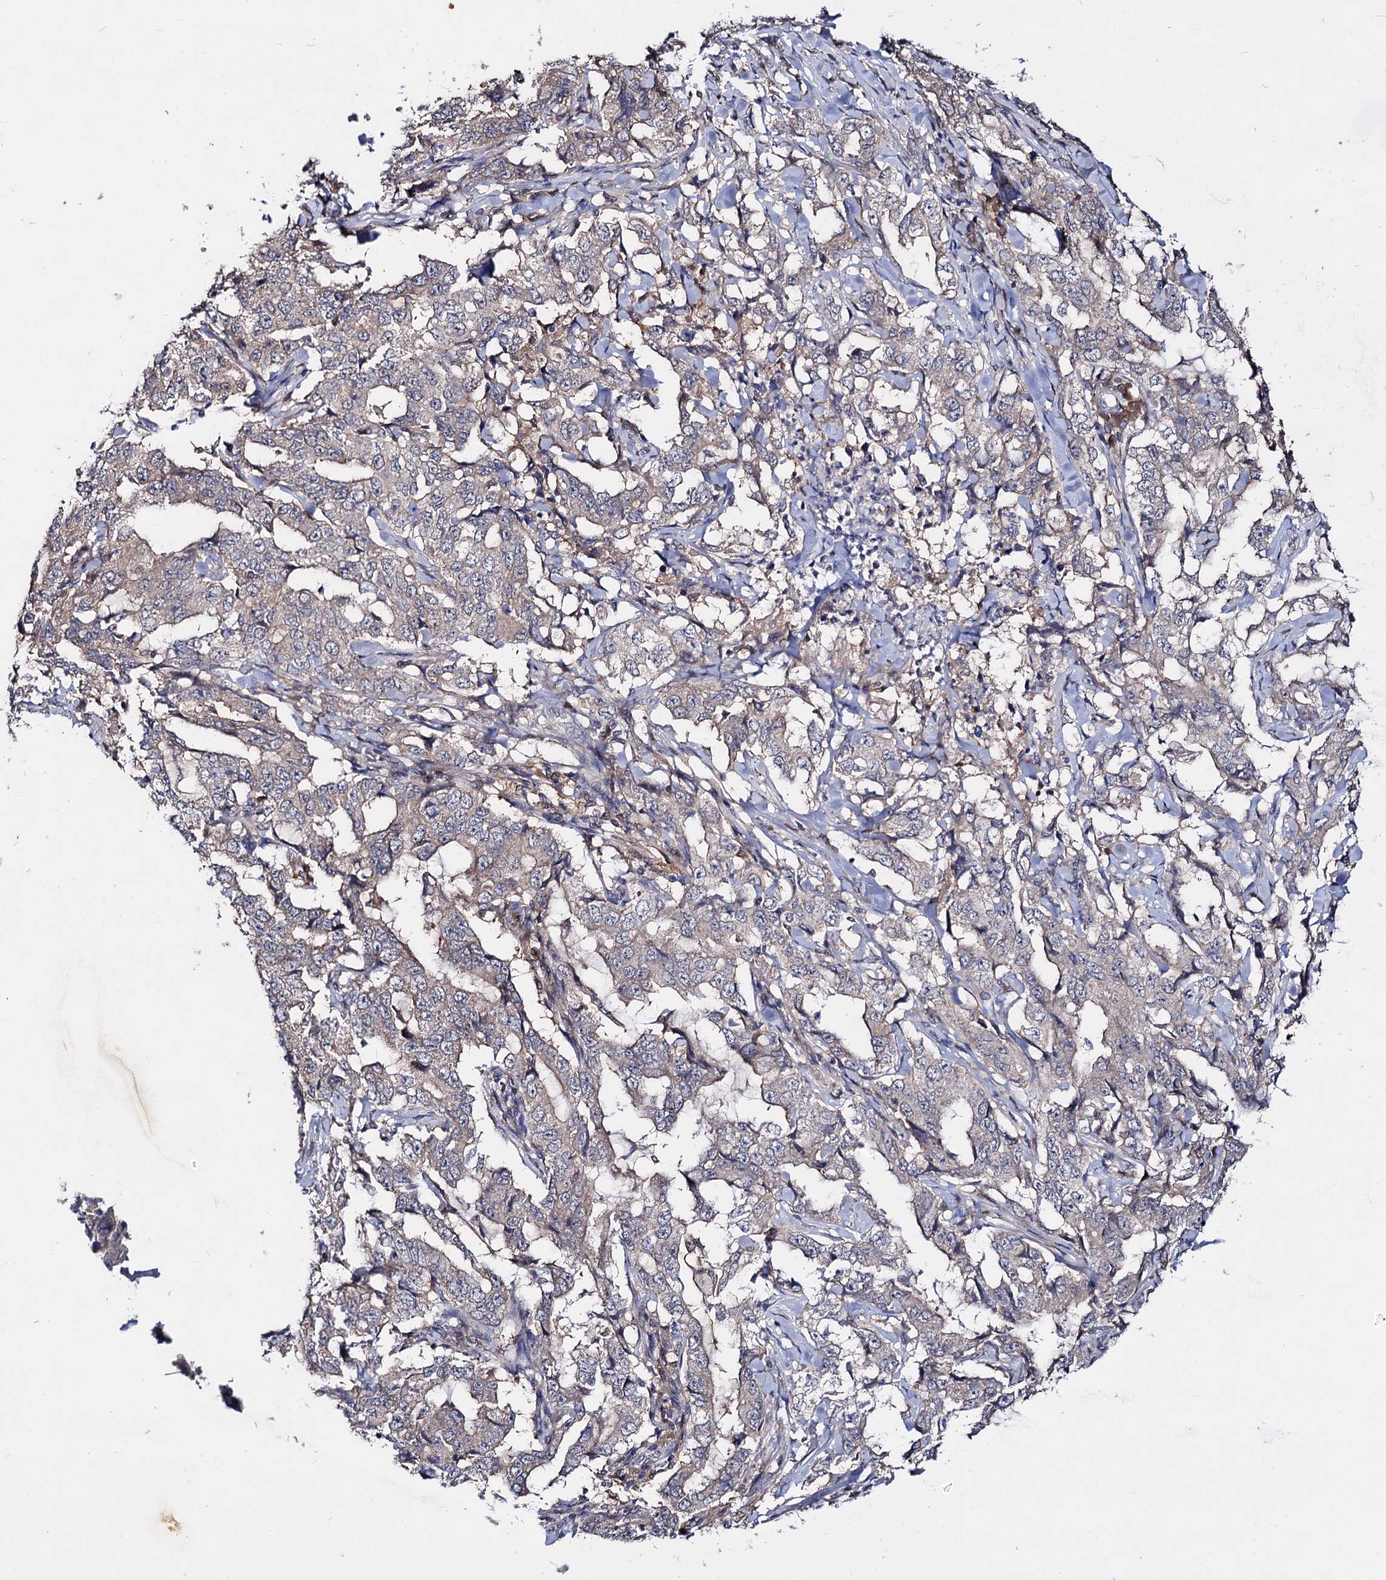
{"staining": {"intensity": "negative", "quantity": "none", "location": "none"}, "tissue": "lung cancer", "cell_type": "Tumor cells", "image_type": "cancer", "snomed": [{"axis": "morphology", "description": "Adenocarcinoma, NOS"}, {"axis": "topography", "description": "Lung"}], "caption": "The image displays no significant staining in tumor cells of lung adenocarcinoma.", "gene": "ACTR6", "patient": {"sex": "female", "age": 51}}